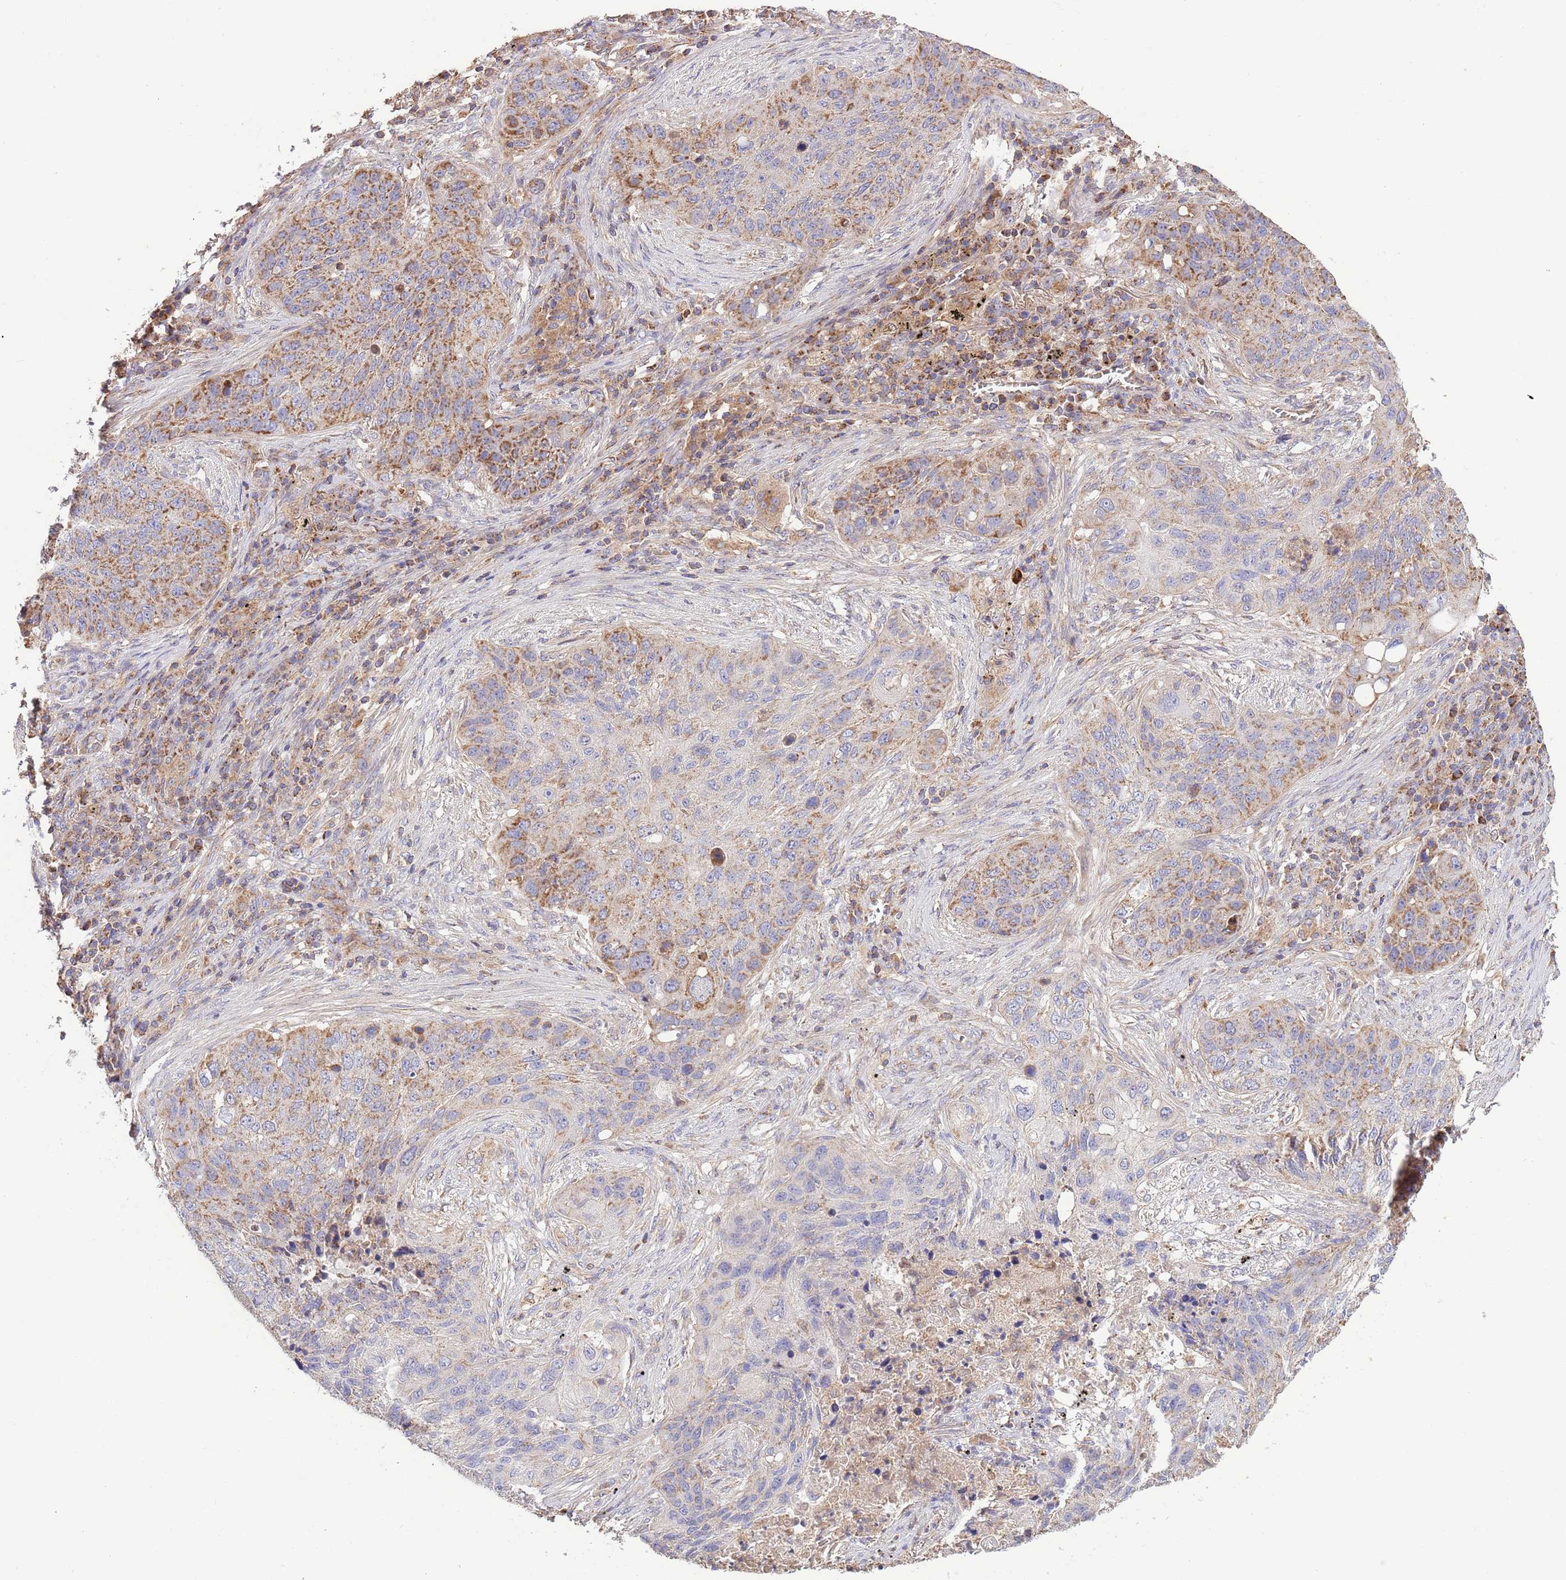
{"staining": {"intensity": "moderate", "quantity": "25%-75%", "location": "cytoplasmic/membranous"}, "tissue": "lung cancer", "cell_type": "Tumor cells", "image_type": "cancer", "snomed": [{"axis": "morphology", "description": "Squamous cell carcinoma, NOS"}, {"axis": "topography", "description": "Lung"}], "caption": "Immunohistochemical staining of lung squamous cell carcinoma exhibits medium levels of moderate cytoplasmic/membranous protein positivity in approximately 25%-75% of tumor cells.", "gene": "DNAJA3", "patient": {"sex": "female", "age": 63}}